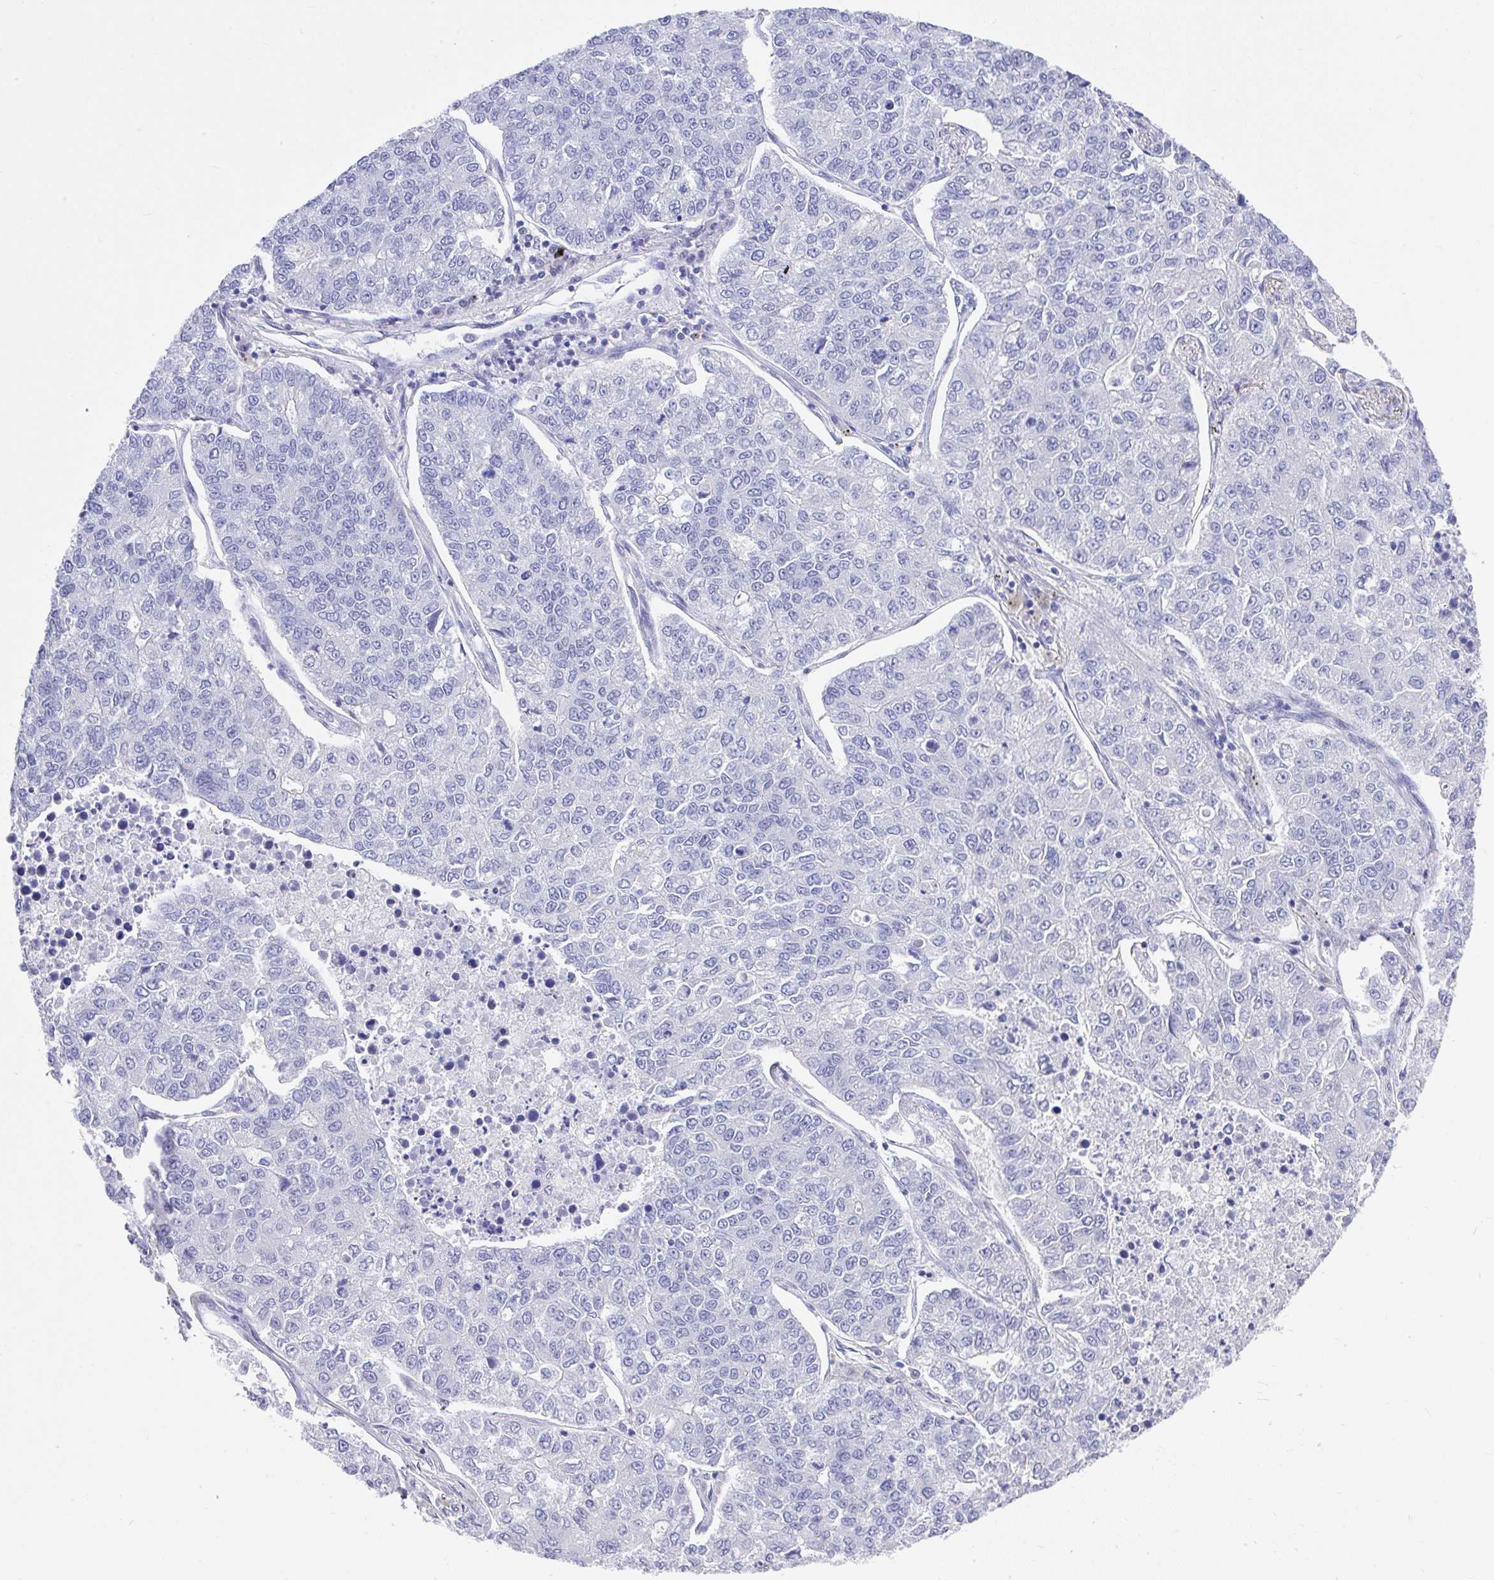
{"staining": {"intensity": "negative", "quantity": "none", "location": "none"}, "tissue": "lung cancer", "cell_type": "Tumor cells", "image_type": "cancer", "snomed": [{"axis": "morphology", "description": "Adenocarcinoma, NOS"}, {"axis": "topography", "description": "Lung"}], "caption": "Immunohistochemical staining of human lung adenocarcinoma shows no significant expression in tumor cells.", "gene": "MS4A12", "patient": {"sex": "male", "age": 49}}